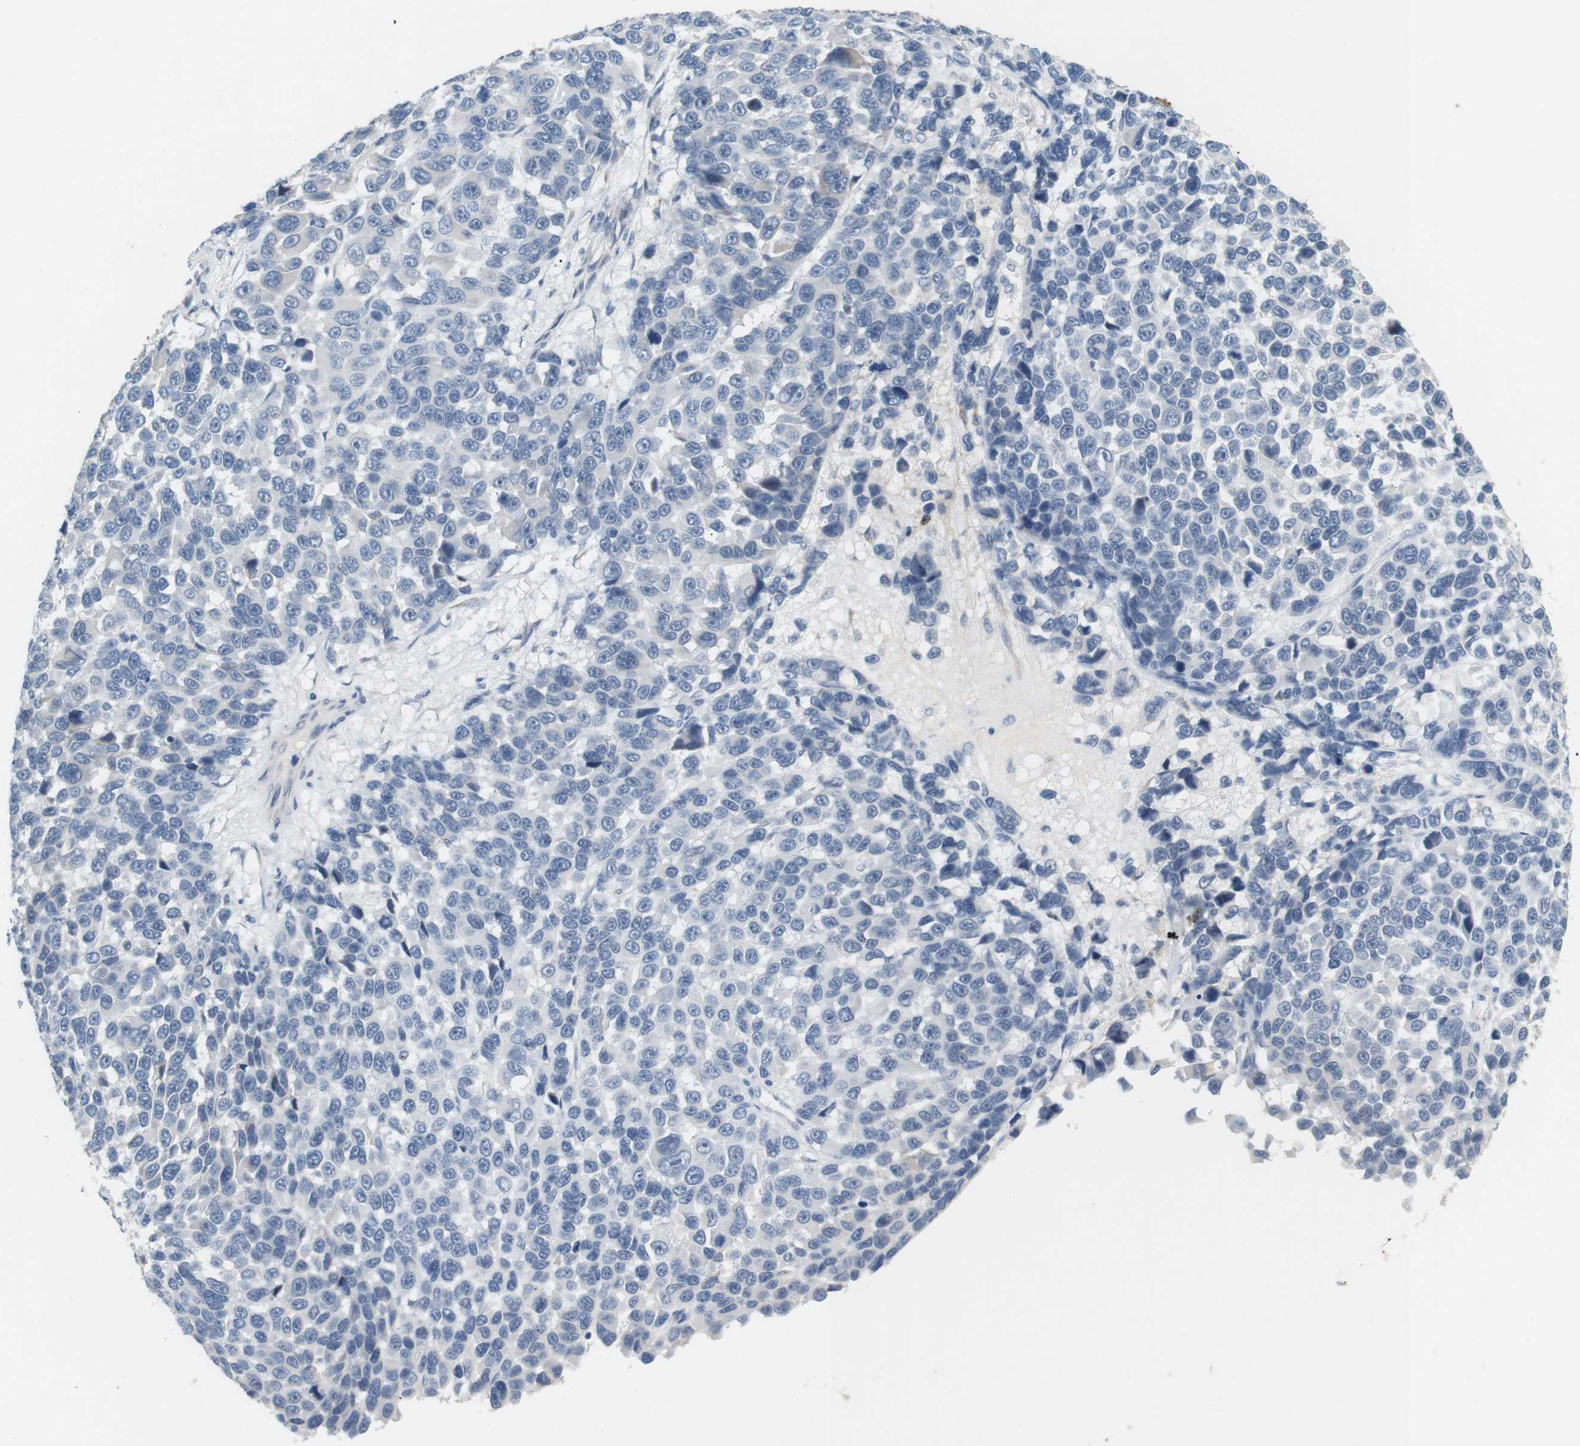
{"staining": {"intensity": "negative", "quantity": "none", "location": "none"}, "tissue": "melanoma", "cell_type": "Tumor cells", "image_type": "cancer", "snomed": [{"axis": "morphology", "description": "Malignant melanoma, NOS"}, {"axis": "topography", "description": "Skin"}], "caption": "Photomicrograph shows no significant protein expression in tumor cells of malignant melanoma.", "gene": "CD300E", "patient": {"sex": "male", "age": 53}}